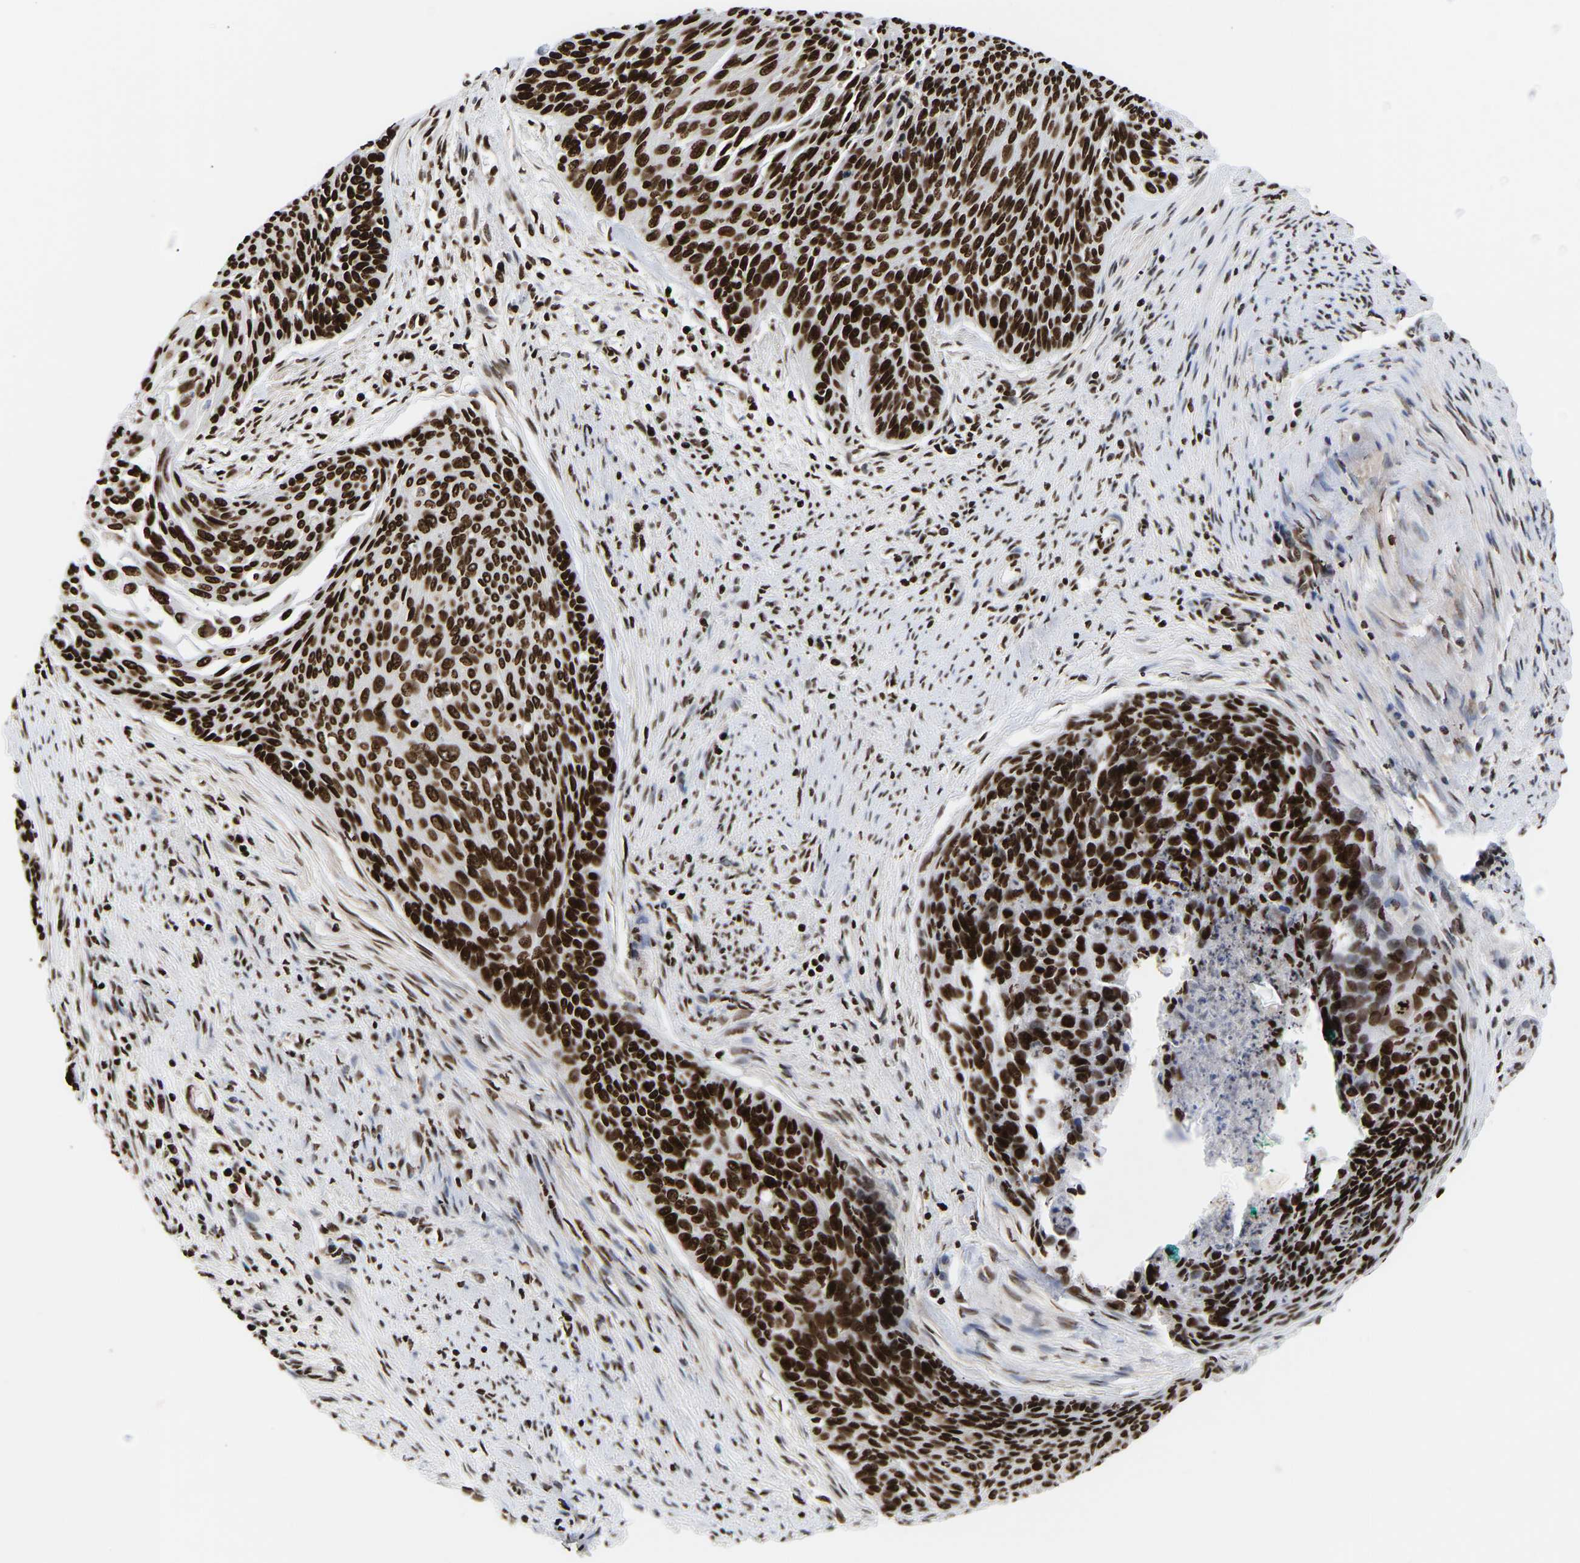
{"staining": {"intensity": "strong", "quantity": ">75%", "location": "nuclear"}, "tissue": "cervical cancer", "cell_type": "Tumor cells", "image_type": "cancer", "snomed": [{"axis": "morphology", "description": "Squamous cell carcinoma, NOS"}, {"axis": "topography", "description": "Cervix"}], "caption": "Immunohistochemistry staining of cervical cancer (squamous cell carcinoma), which displays high levels of strong nuclear expression in approximately >75% of tumor cells indicating strong nuclear protein expression. The staining was performed using DAB (3,3'-diaminobenzidine) (brown) for protein detection and nuclei were counterstained in hematoxylin (blue).", "gene": "PSIP1", "patient": {"sex": "female", "age": 55}}